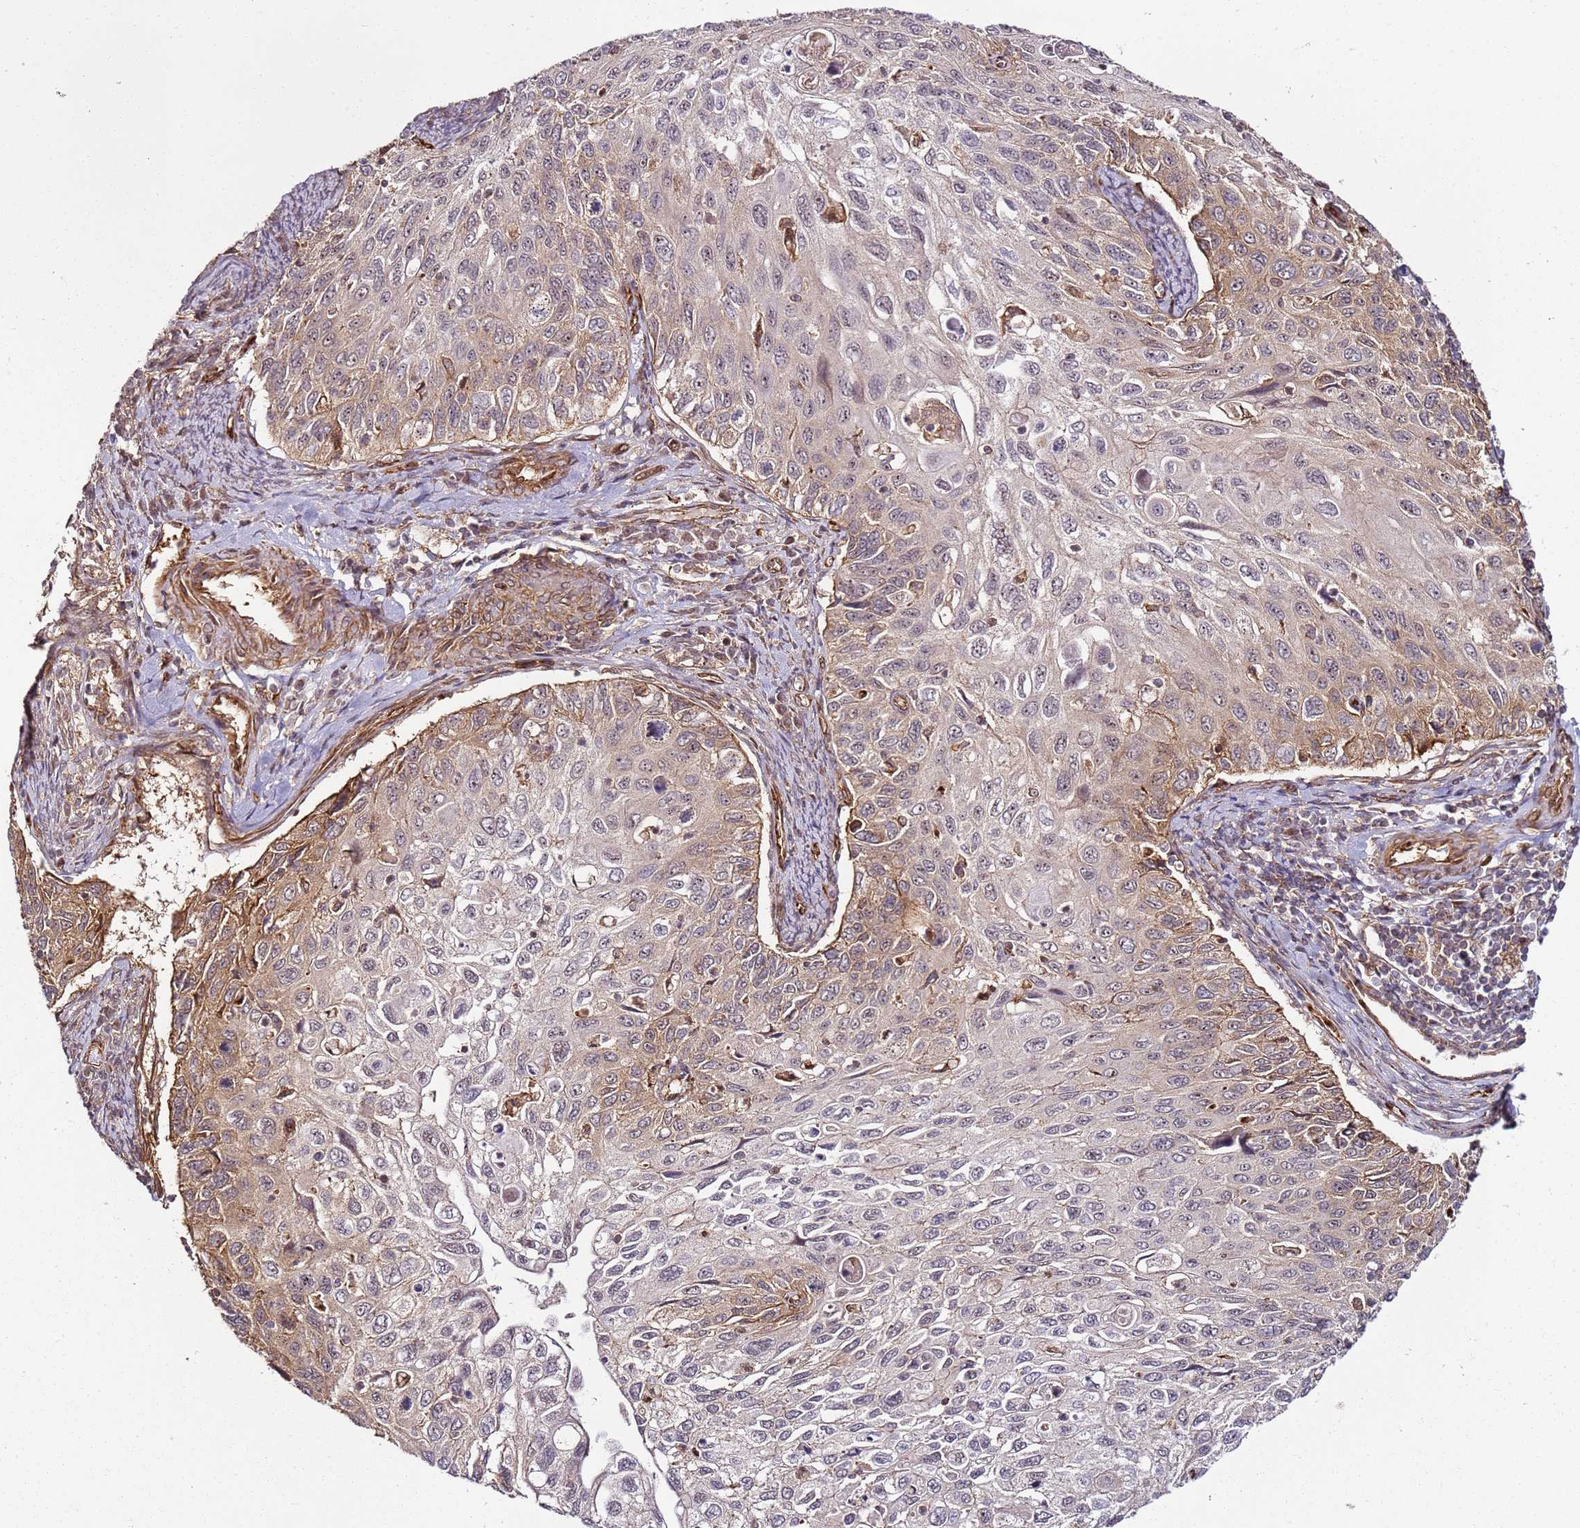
{"staining": {"intensity": "moderate", "quantity": "25%-75%", "location": "cytoplasmic/membranous"}, "tissue": "cervical cancer", "cell_type": "Tumor cells", "image_type": "cancer", "snomed": [{"axis": "morphology", "description": "Squamous cell carcinoma, NOS"}, {"axis": "topography", "description": "Cervix"}], "caption": "This histopathology image reveals cervical squamous cell carcinoma stained with immunohistochemistry (IHC) to label a protein in brown. The cytoplasmic/membranous of tumor cells show moderate positivity for the protein. Nuclei are counter-stained blue.", "gene": "CCNYL1", "patient": {"sex": "female", "age": 70}}